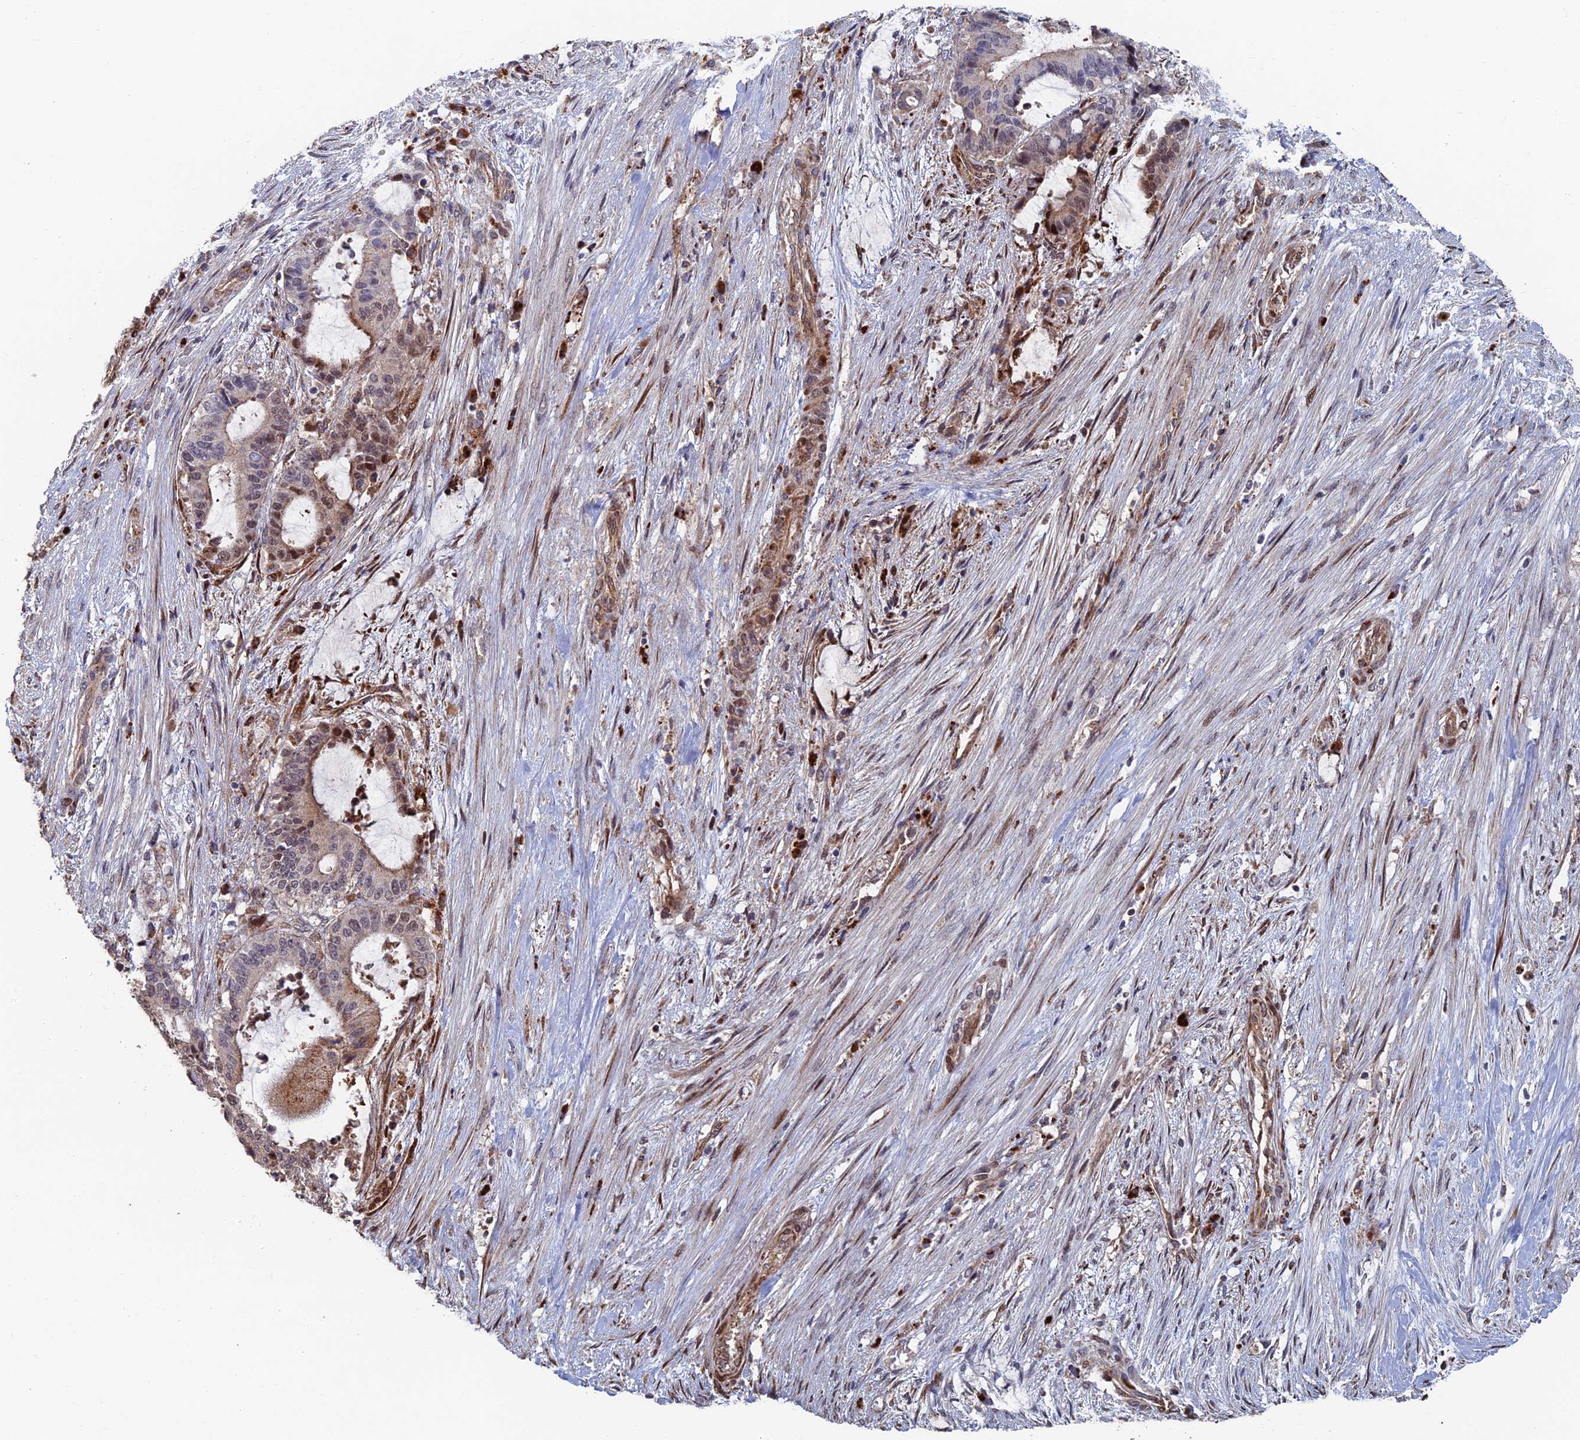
{"staining": {"intensity": "moderate", "quantity": "<25%", "location": "cytoplasmic/membranous,nuclear"}, "tissue": "liver cancer", "cell_type": "Tumor cells", "image_type": "cancer", "snomed": [{"axis": "morphology", "description": "Normal tissue, NOS"}, {"axis": "morphology", "description": "Cholangiocarcinoma"}, {"axis": "topography", "description": "Liver"}, {"axis": "topography", "description": "Peripheral nerve tissue"}], "caption": "Protein analysis of liver cancer tissue demonstrates moderate cytoplasmic/membranous and nuclear positivity in about <25% of tumor cells. (brown staining indicates protein expression, while blue staining denotes nuclei).", "gene": "GTF2IRD1", "patient": {"sex": "female", "age": 73}}